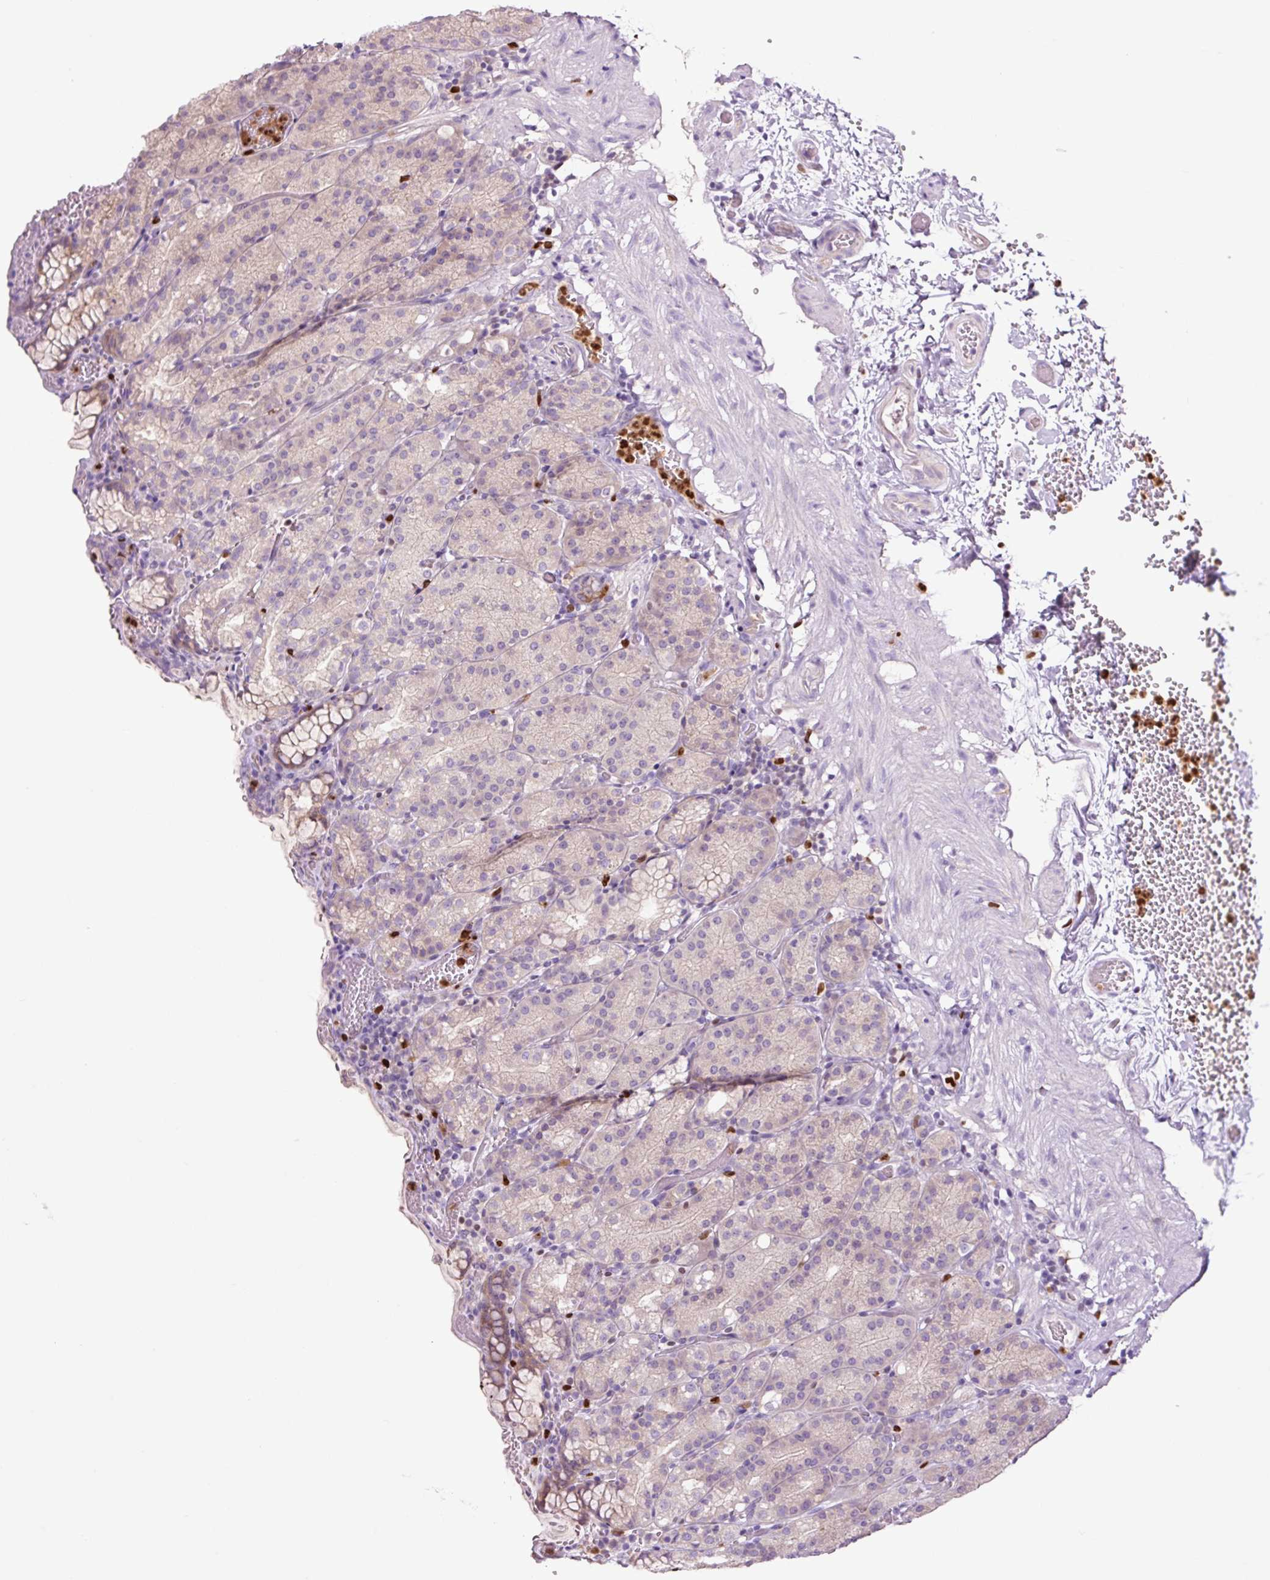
{"staining": {"intensity": "weak", "quantity": "25%-75%", "location": "cytoplasmic/membranous"}, "tissue": "stomach", "cell_type": "Glandular cells", "image_type": "normal", "snomed": [{"axis": "morphology", "description": "Normal tissue, NOS"}, {"axis": "topography", "description": "Stomach, upper"}], "caption": "Brown immunohistochemical staining in normal stomach exhibits weak cytoplasmic/membranous expression in about 25%-75% of glandular cells. (Stains: DAB (3,3'-diaminobenzidine) in brown, nuclei in blue, Microscopy: brightfield microscopy at high magnification).", "gene": "SPI1", "patient": {"sex": "female", "age": 81}}